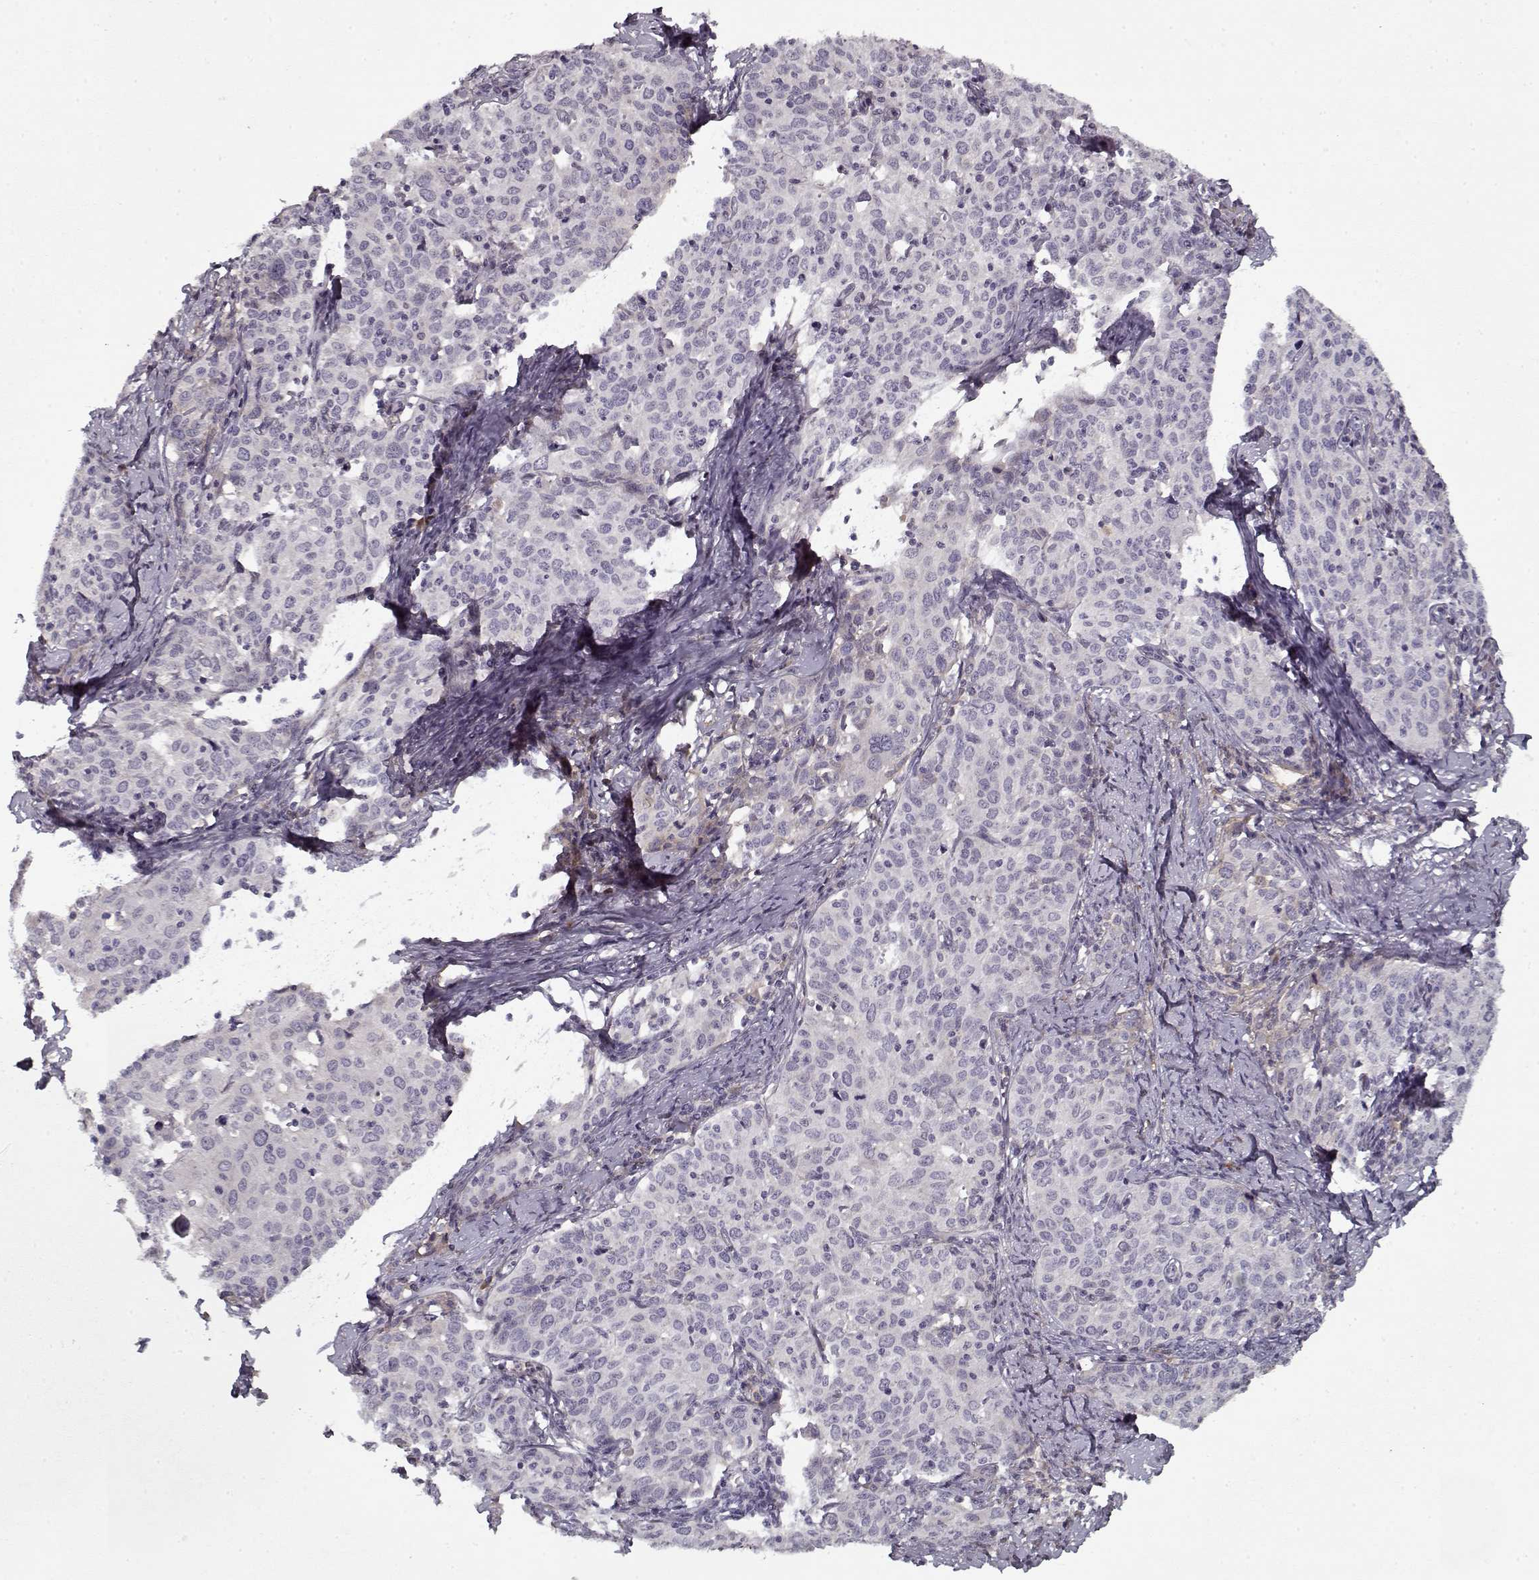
{"staining": {"intensity": "negative", "quantity": "none", "location": "none"}, "tissue": "cervical cancer", "cell_type": "Tumor cells", "image_type": "cancer", "snomed": [{"axis": "morphology", "description": "Squamous cell carcinoma, NOS"}, {"axis": "topography", "description": "Cervix"}], "caption": "IHC of cervical cancer reveals no staining in tumor cells.", "gene": "AFM", "patient": {"sex": "female", "age": 62}}